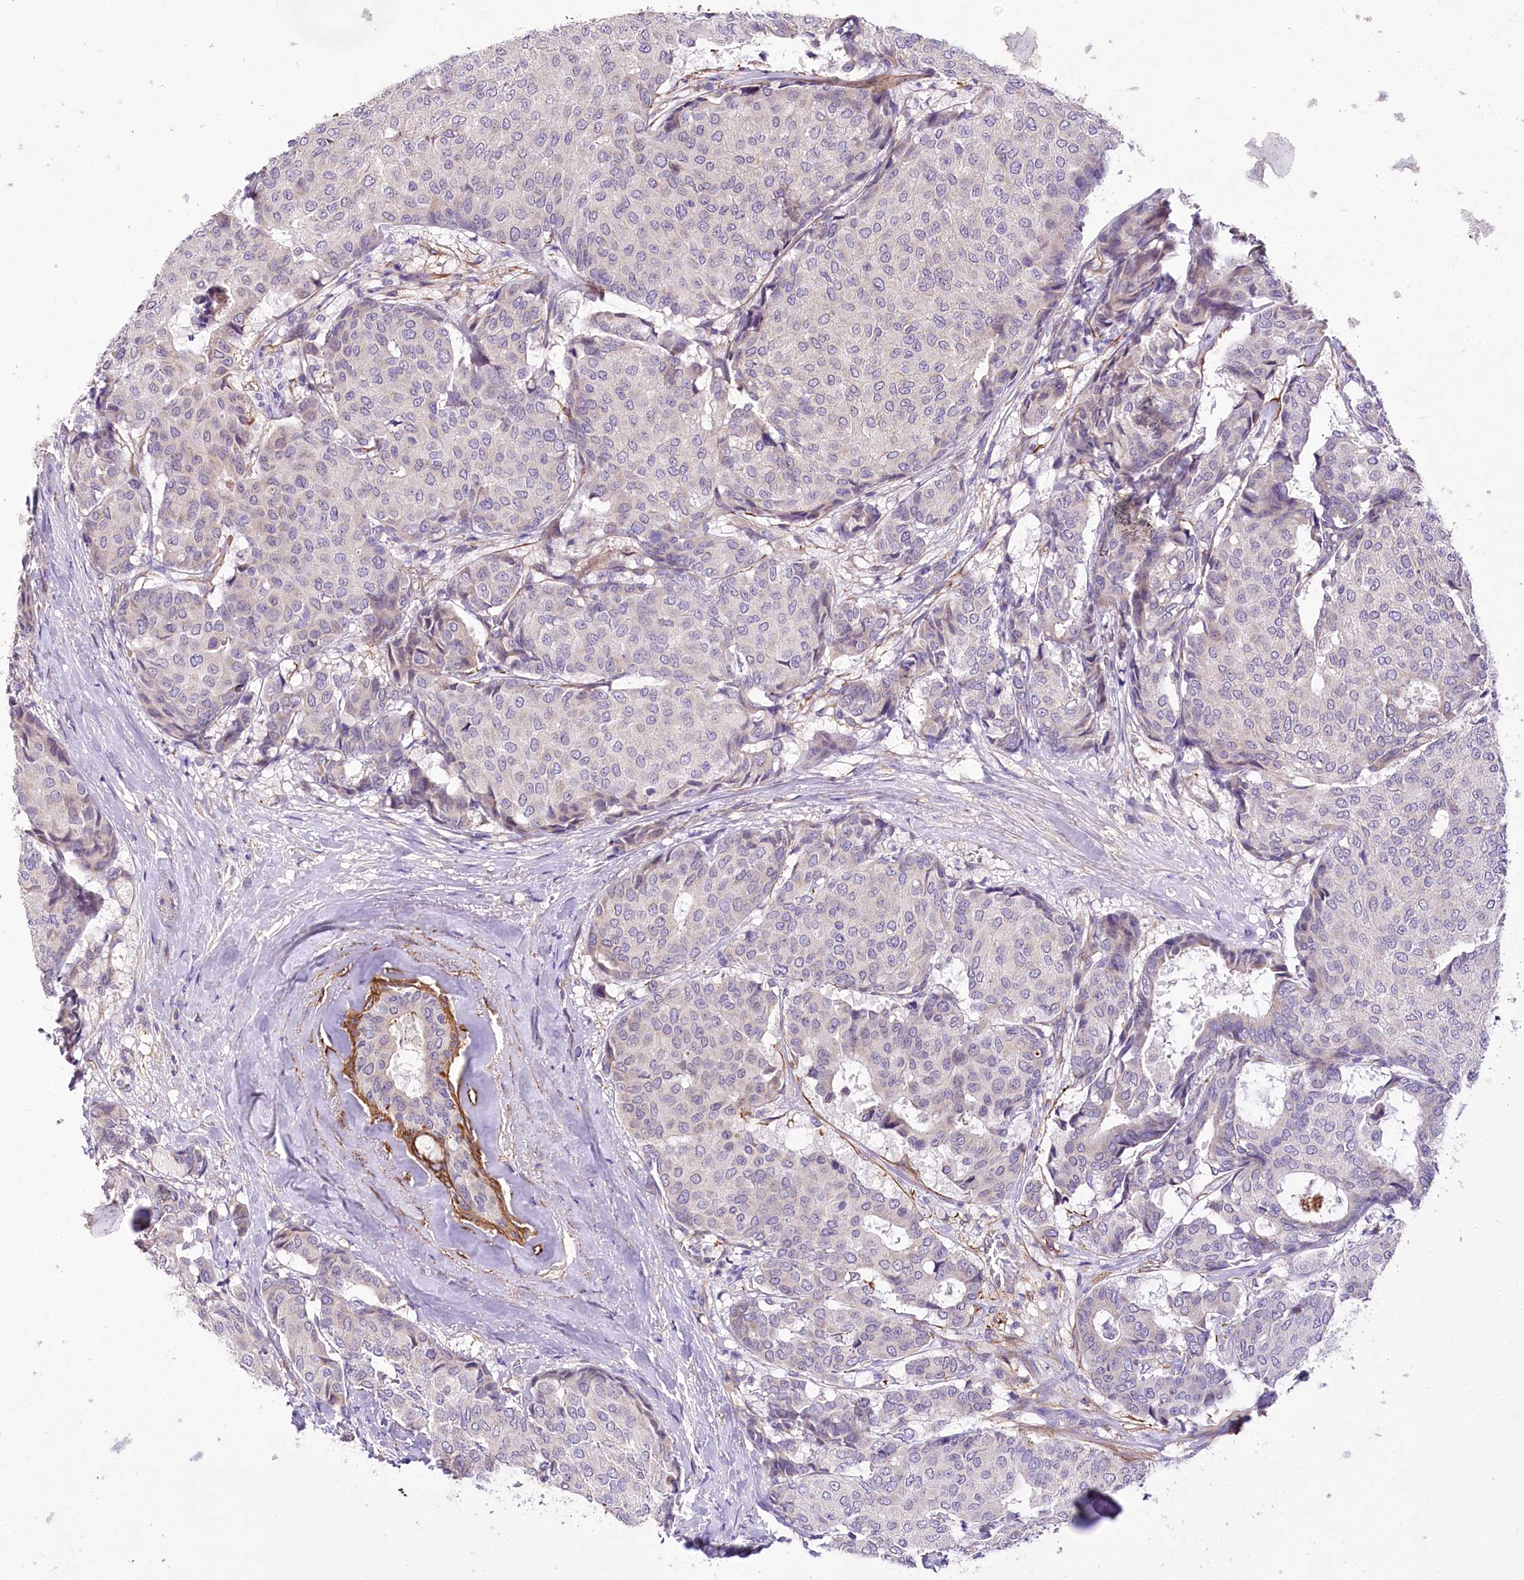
{"staining": {"intensity": "negative", "quantity": "none", "location": "none"}, "tissue": "breast cancer", "cell_type": "Tumor cells", "image_type": "cancer", "snomed": [{"axis": "morphology", "description": "Duct carcinoma"}, {"axis": "topography", "description": "Breast"}], "caption": "The histopathology image displays no staining of tumor cells in breast cancer (invasive ductal carcinoma). (Immunohistochemistry, brightfield microscopy, high magnification).", "gene": "RDH16", "patient": {"sex": "female", "age": 75}}